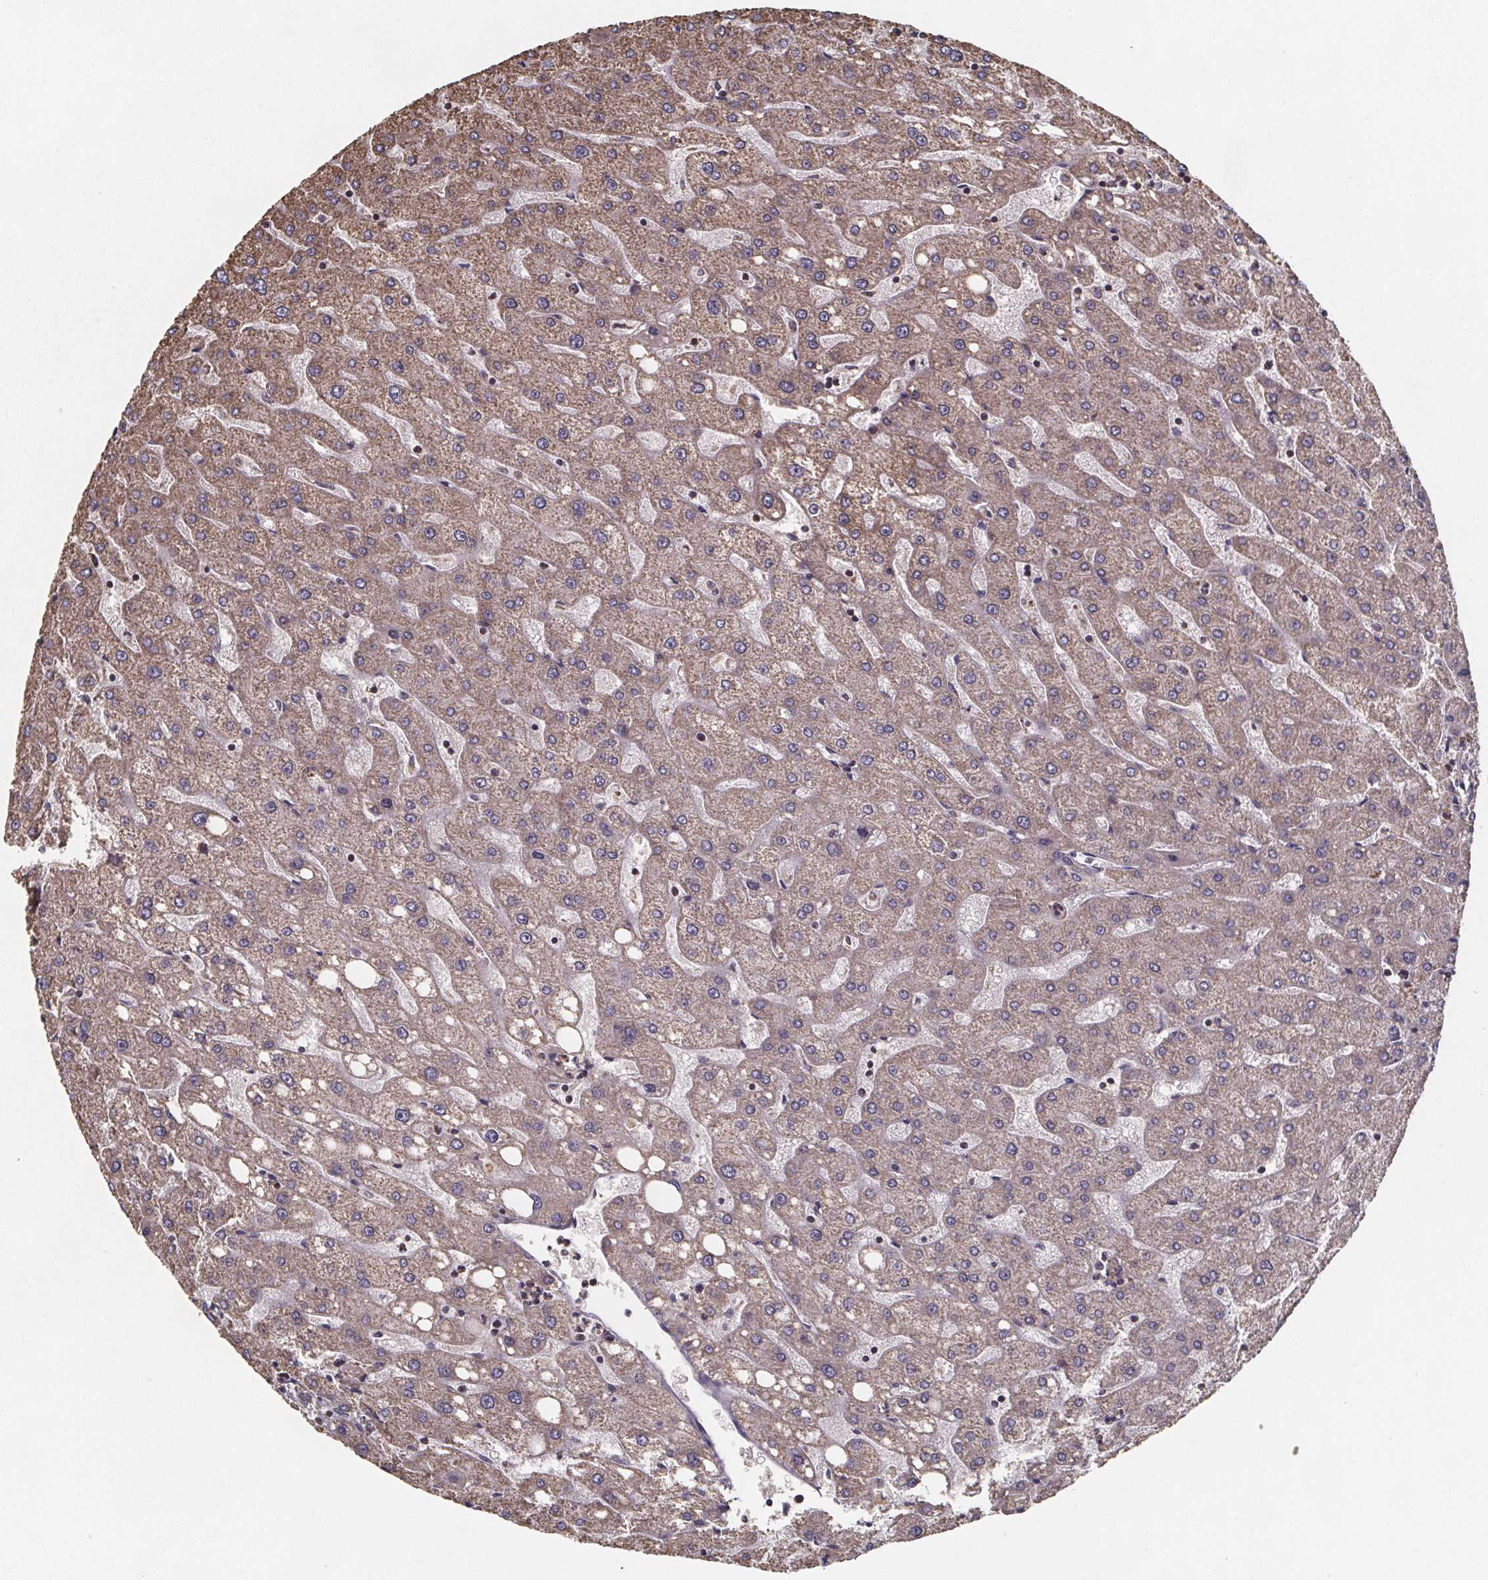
{"staining": {"intensity": "negative", "quantity": "none", "location": "none"}, "tissue": "liver", "cell_type": "Cholangiocytes", "image_type": "normal", "snomed": [{"axis": "morphology", "description": "Normal tissue, NOS"}, {"axis": "topography", "description": "Liver"}], "caption": "The immunohistochemistry (IHC) histopathology image has no significant positivity in cholangiocytes of liver.", "gene": "SLC35D2", "patient": {"sex": "male", "age": 67}}